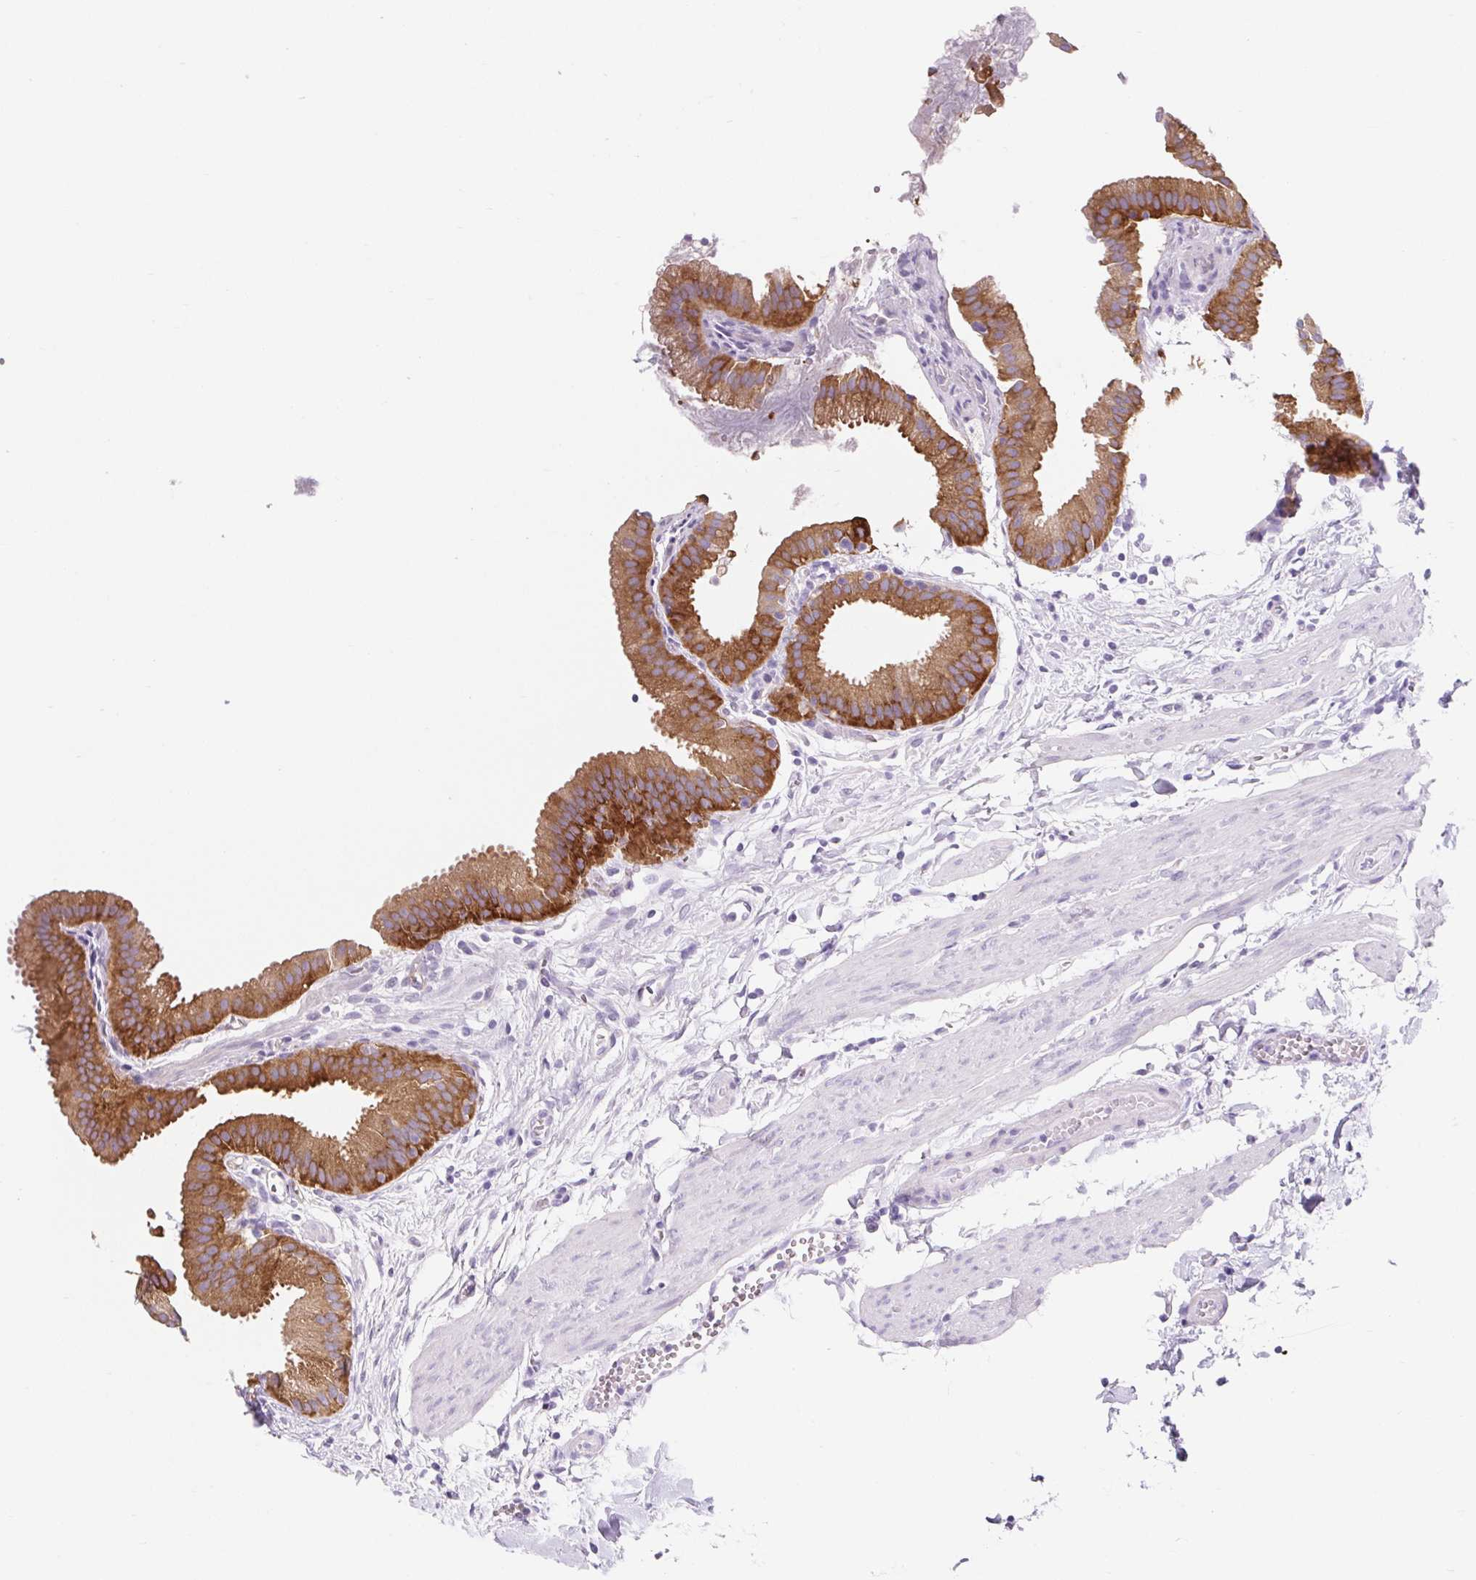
{"staining": {"intensity": "moderate", "quantity": ">75%", "location": "cytoplasmic/membranous"}, "tissue": "gallbladder", "cell_type": "Glandular cells", "image_type": "normal", "snomed": [{"axis": "morphology", "description": "Normal tissue, NOS"}, {"axis": "topography", "description": "Gallbladder"}], "caption": "Approximately >75% of glandular cells in normal gallbladder reveal moderate cytoplasmic/membranous protein expression as visualized by brown immunohistochemical staining.", "gene": "BCAS1", "patient": {"sex": "female", "age": 63}}